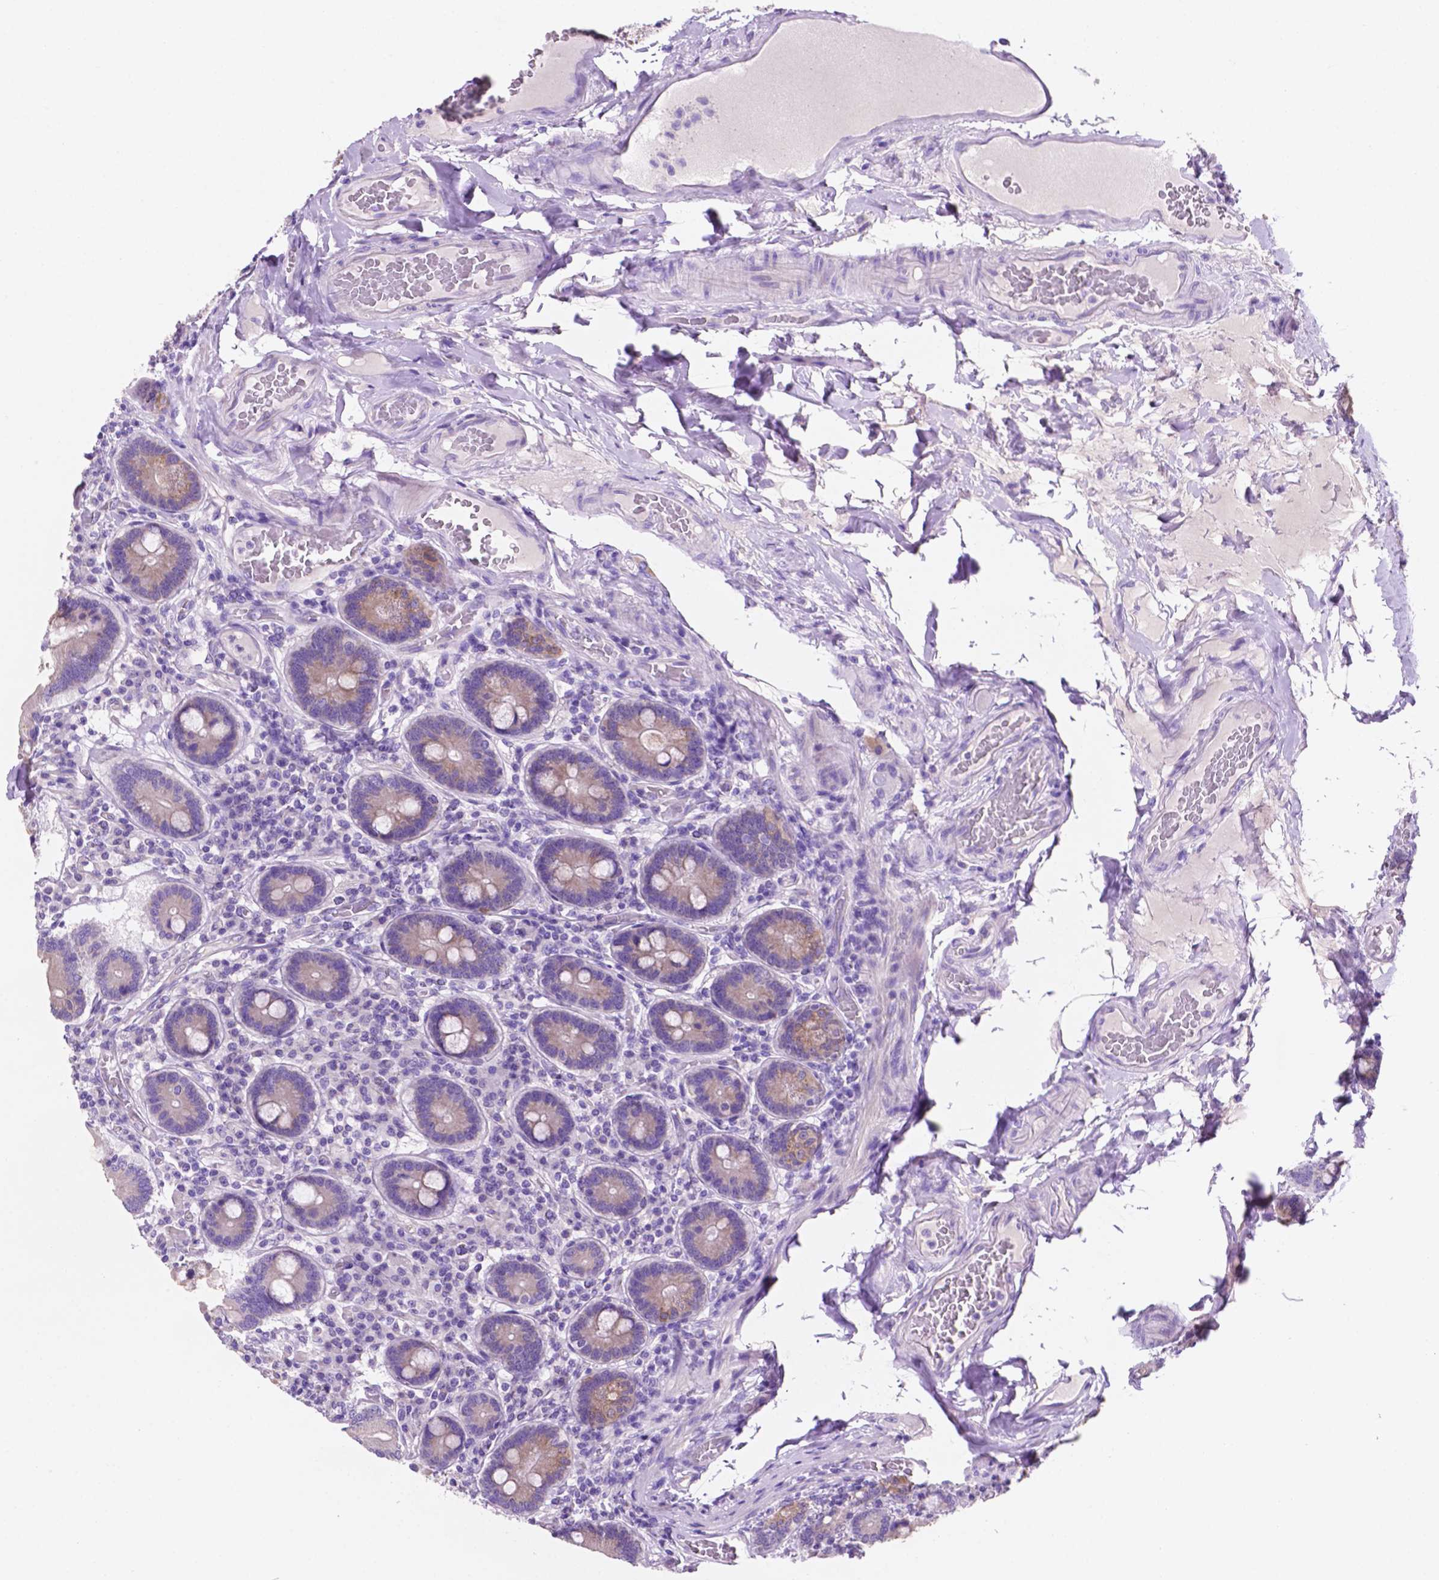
{"staining": {"intensity": "moderate", "quantity": "<25%", "location": "cytoplasmic/membranous"}, "tissue": "duodenum", "cell_type": "Glandular cells", "image_type": "normal", "snomed": [{"axis": "morphology", "description": "Normal tissue, NOS"}, {"axis": "topography", "description": "Duodenum"}], "caption": "Immunohistochemistry (IHC) staining of normal duodenum, which reveals low levels of moderate cytoplasmic/membranous staining in about <25% of glandular cells indicating moderate cytoplasmic/membranous protein expression. The staining was performed using DAB (brown) for protein detection and nuclei were counterstained in hematoxylin (blue).", "gene": "CEACAM7", "patient": {"sex": "female", "age": 62}}